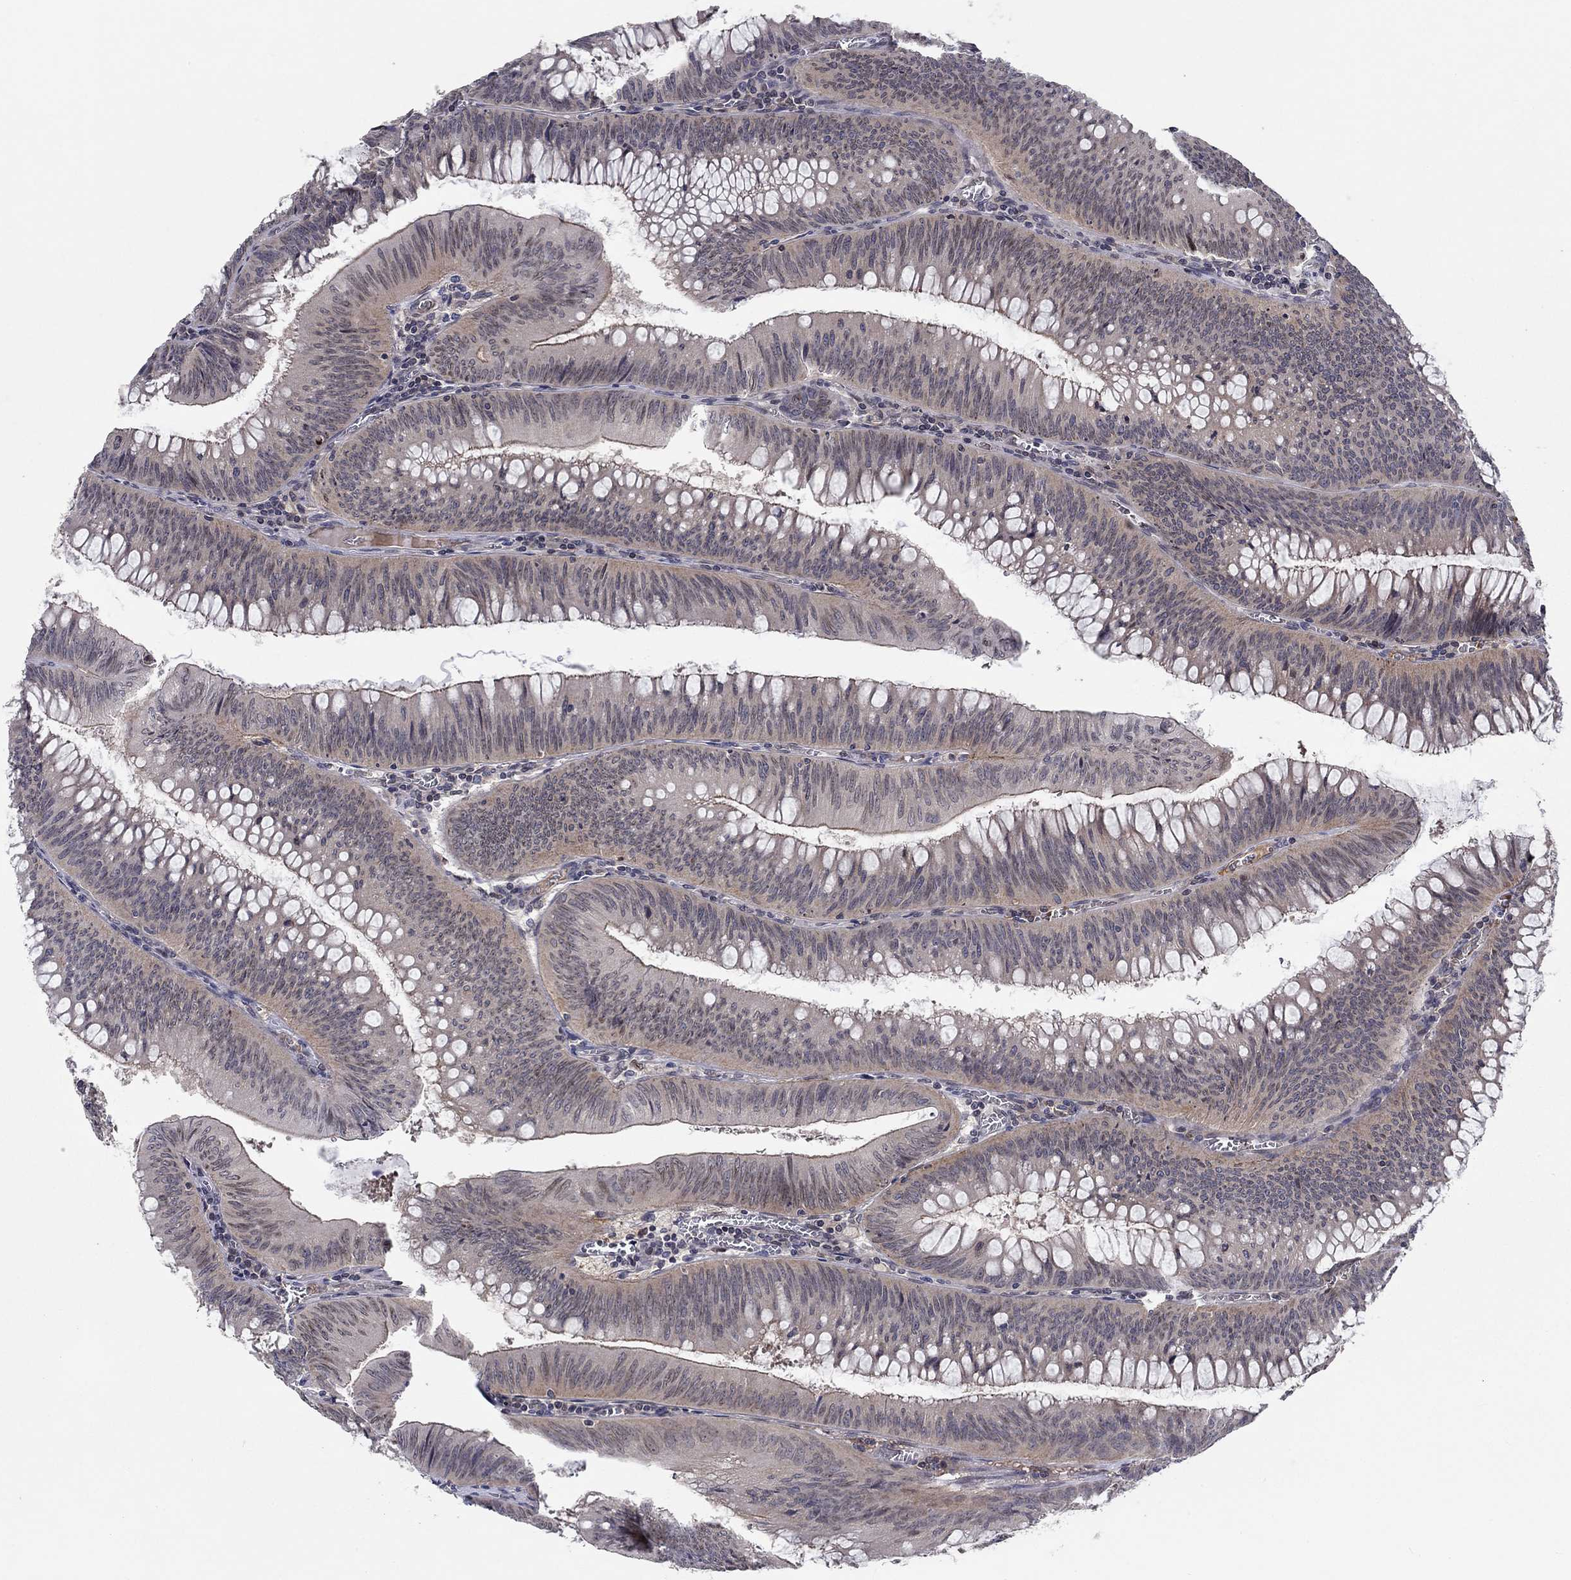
{"staining": {"intensity": "strong", "quantity": "<25%", "location": "cytoplasmic/membranous"}, "tissue": "colorectal cancer", "cell_type": "Tumor cells", "image_type": "cancer", "snomed": [{"axis": "morphology", "description": "Adenocarcinoma, NOS"}, {"axis": "topography", "description": "Rectum"}], "caption": "Human colorectal adenocarcinoma stained with a protein marker reveals strong staining in tumor cells.", "gene": "CETN3", "patient": {"sex": "female", "age": 72}}